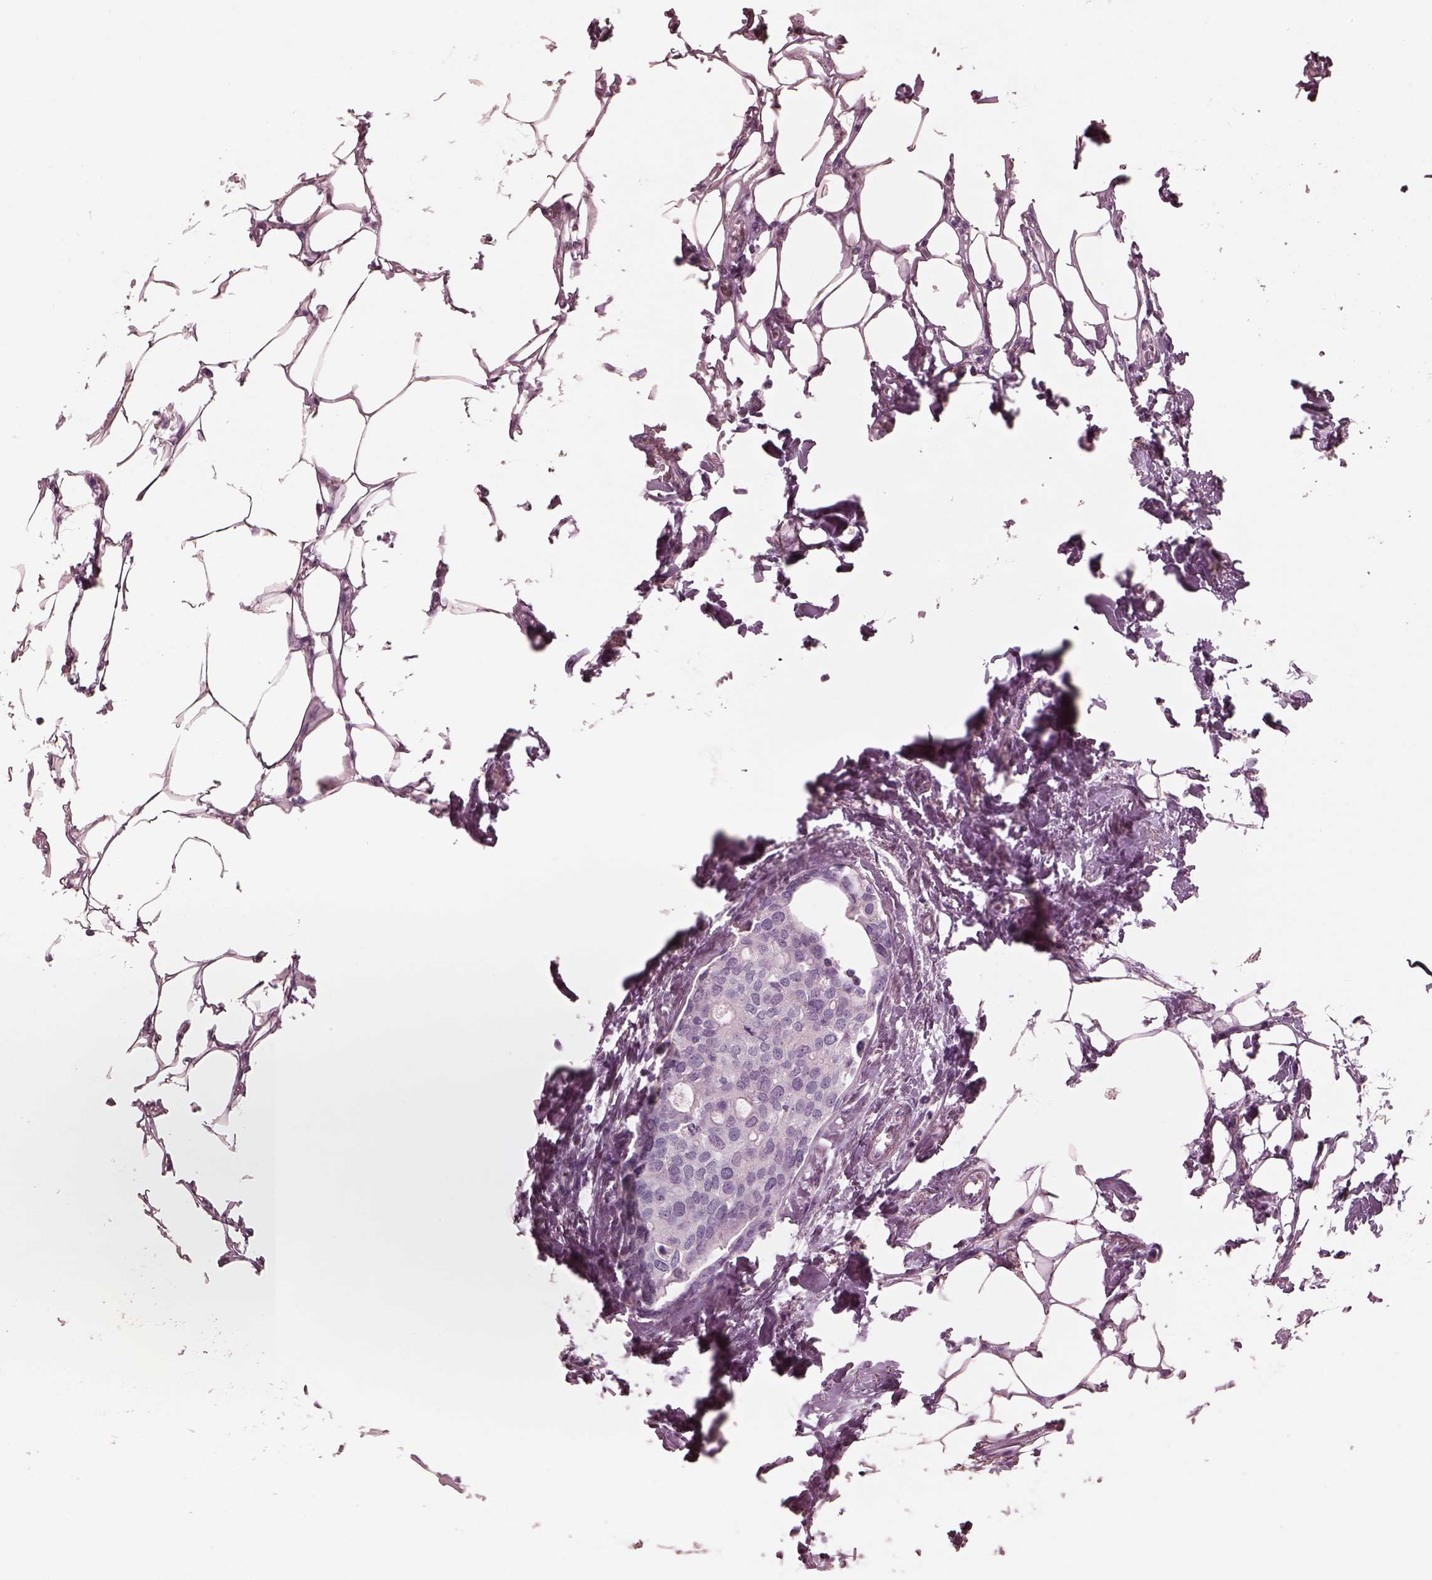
{"staining": {"intensity": "negative", "quantity": "none", "location": "none"}, "tissue": "breast cancer", "cell_type": "Tumor cells", "image_type": "cancer", "snomed": [{"axis": "morphology", "description": "Duct carcinoma"}, {"axis": "topography", "description": "Breast"}], "caption": "This is an IHC image of breast intraductal carcinoma. There is no expression in tumor cells.", "gene": "CADM2", "patient": {"sex": "female", "age": 83}}